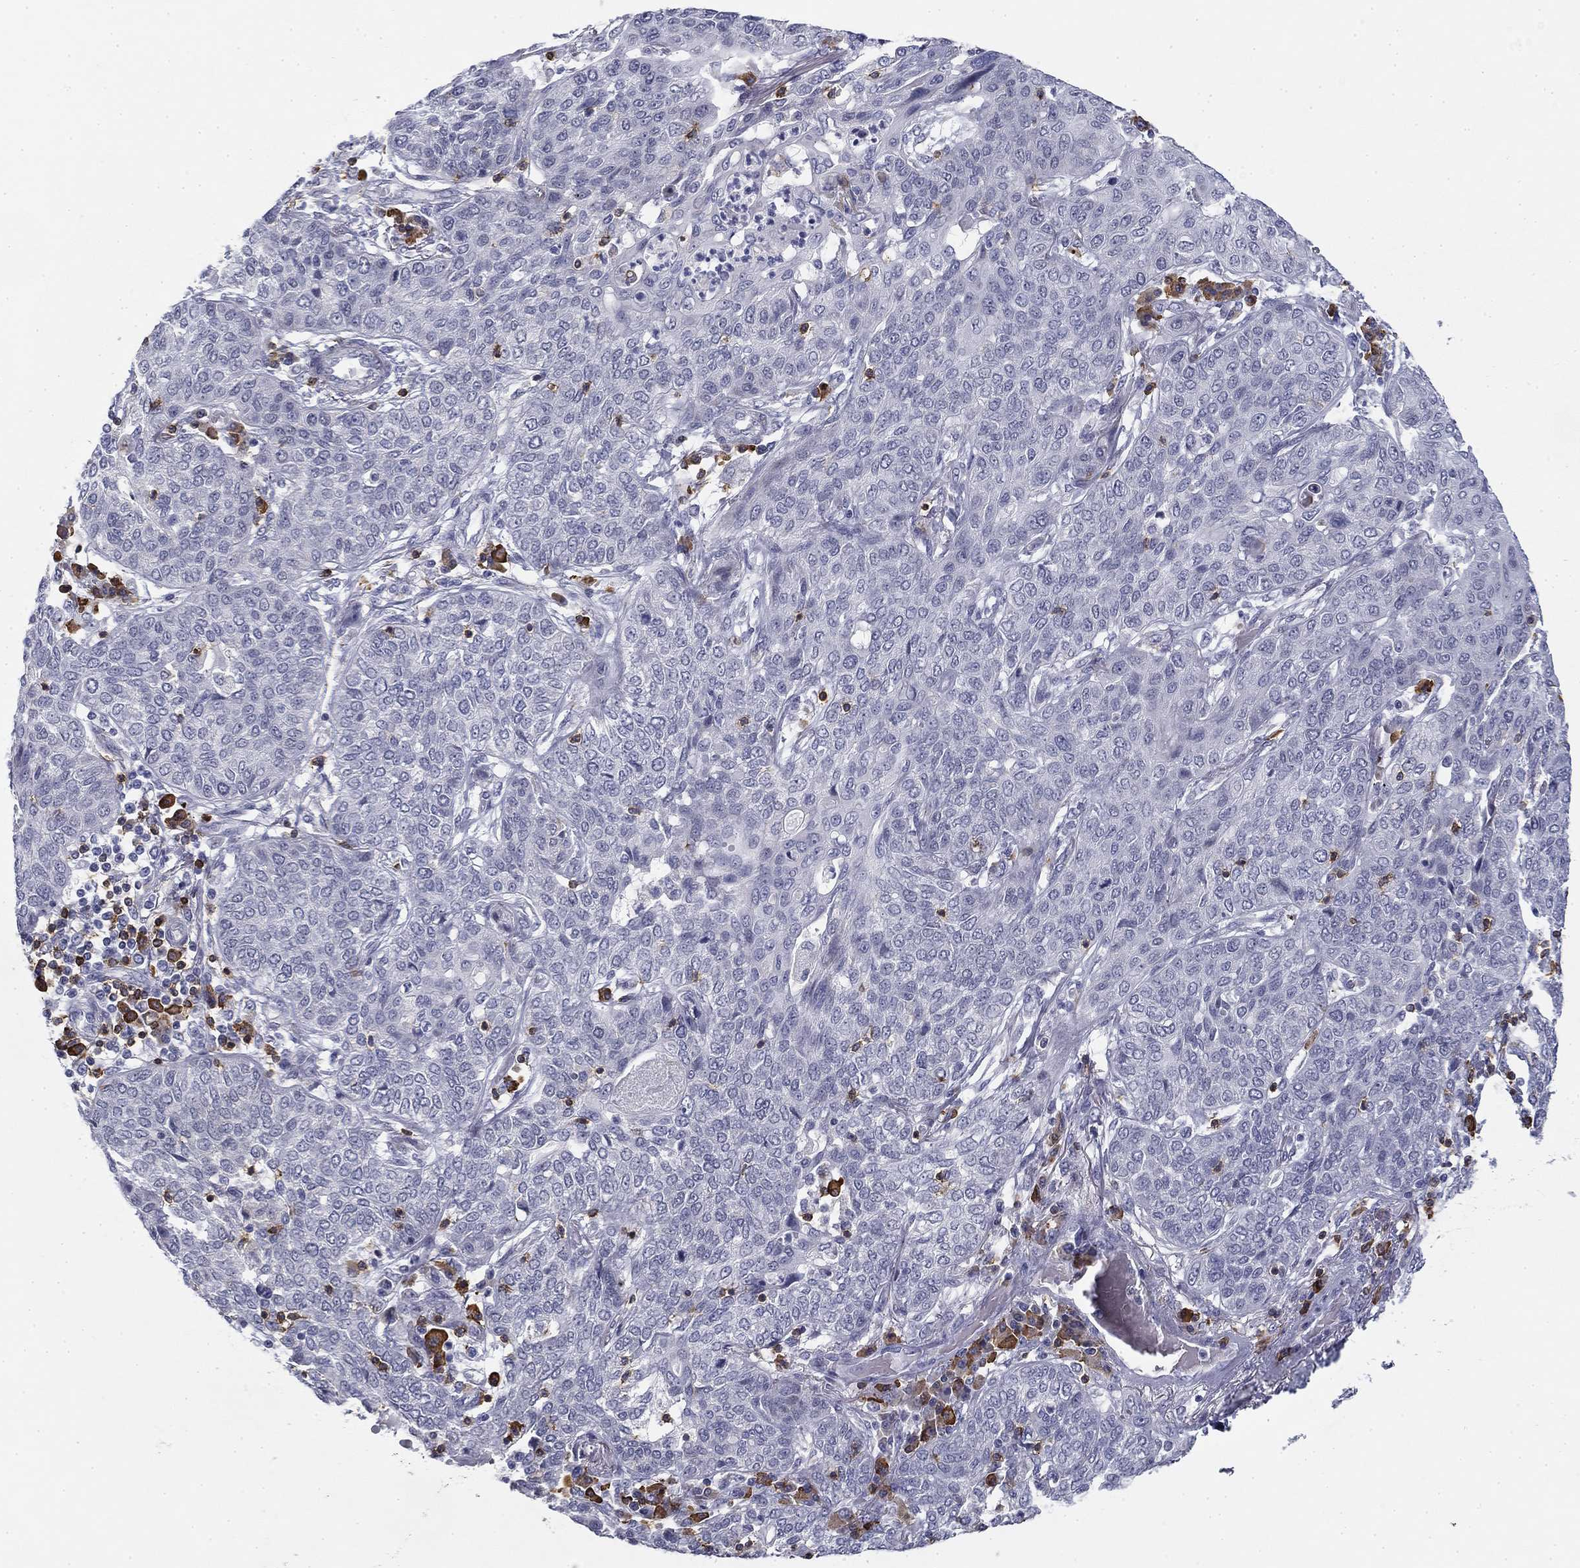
{"staining": {"intensity": "negative", "quantity": "none", "location": "none"}, "tissue": "lung cancer", "cell_type": "Tumor cells", "image_type": "cancer", "snomed": [{"axis": "morphology", "description": "Squamous cell carcinoma, NOS"}, {"axis": "topography", "description": "Lung"}], "caption": "An image of human lung cancer (squamous cell carcinoma) is negative for staining in tumor cells.", "gene": "TRAT1", "patient": {"sex": "female", "age": 70}}